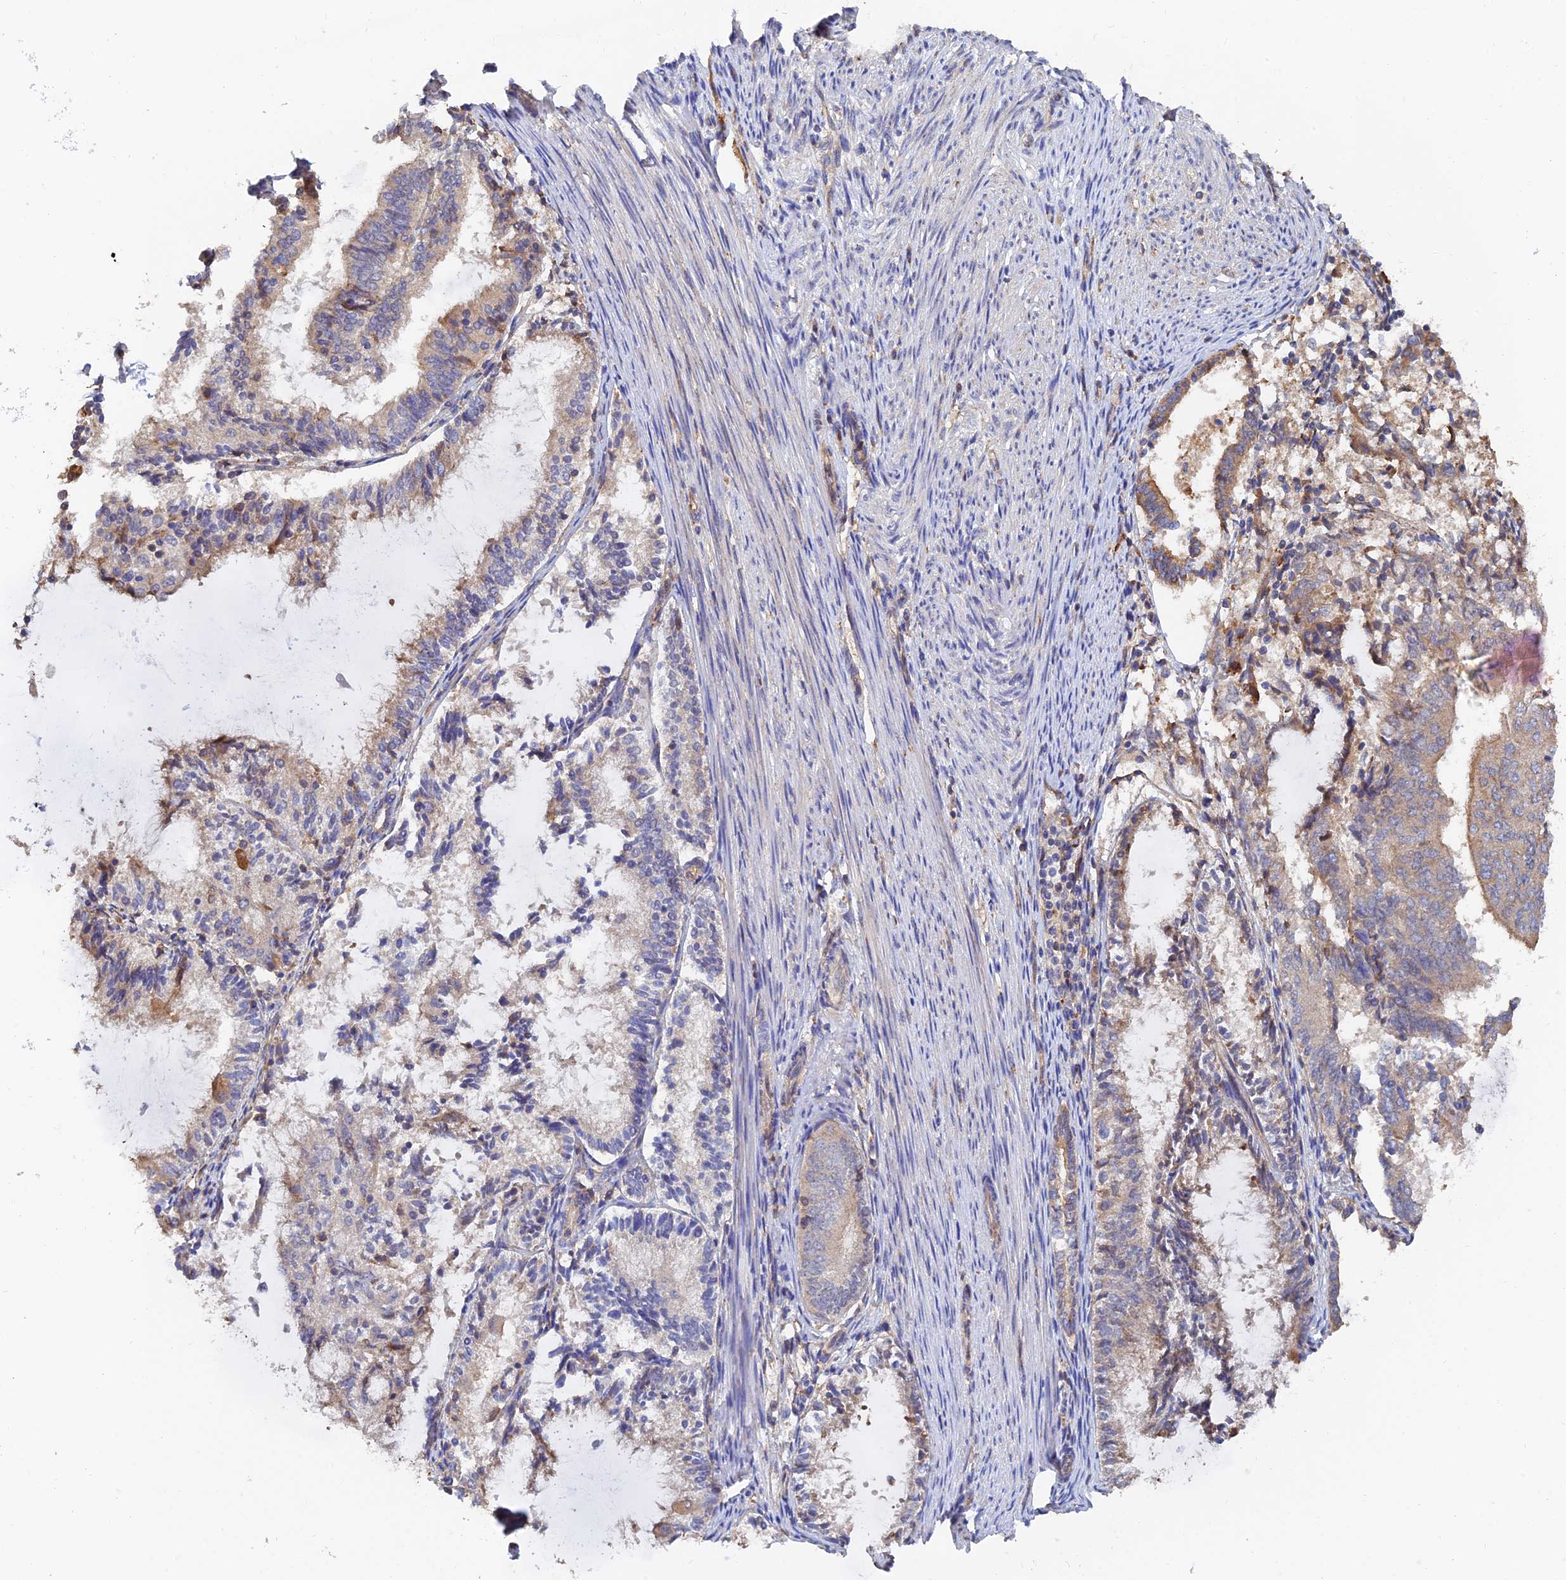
{"staining": {"intensity": "weak", "quantity": "<25%", "location": "cytoplasmic/membranous"}, "tissue": "endometrial cancer", "cell_type": "Tumor cells", "image_type": "cancer", "snomed": [{"axis": "morphology", "description": "Adenocarcinoma, NOS"}, {"axis": "topography", "description": "Endometrium"}], "caption": "Human endometrial cancer (adenocarcinoma) stained for a protein using immunohistochemistry reveals no positivity in tumor cells.", "gene": "WBP11", "patient": {"sex": "female", "age": 81}}